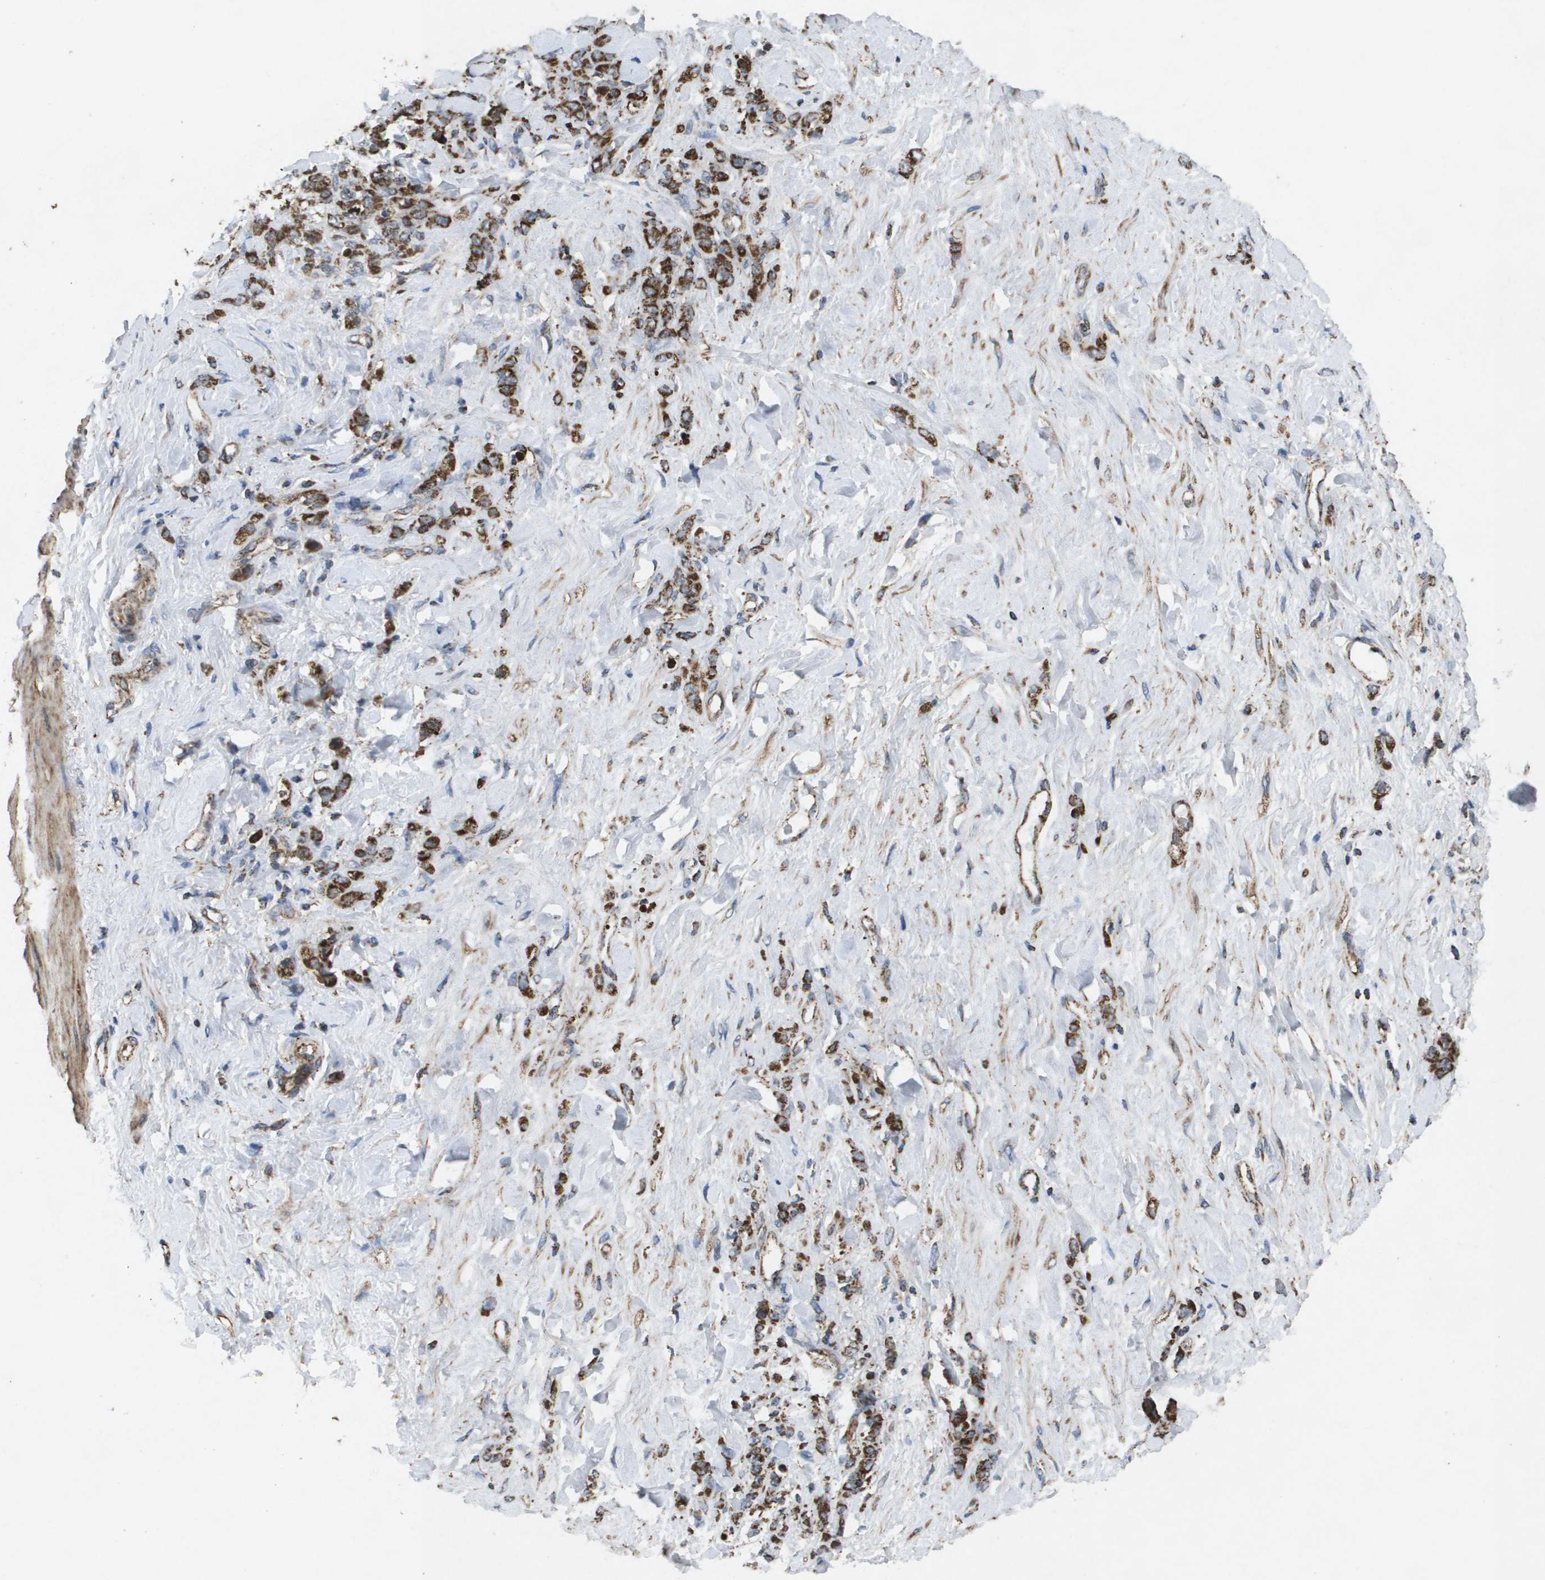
{"staining": {"intensity": "strong", "quantity": ">75%", "location": "cytoplasmic/membranous"}, "tissue": "stomach cancer", "cell_type": "Tumor cells", "image_type": "cancer", "snomed": [{"axis": "morphology", "description": "Adenocarcinoma, NOS"}, {"axis": "topography", "description": "Stomach"}], "caption": "High-power microscopy captured an IHC histopathology image of stomach cancer (adenocarcinoma), revealing strong cytoplasmic/membranous staining in approximately >75% of tumor cells.", "gene": "HSPE1", "patient": {"sex": "male", "age": 82}}